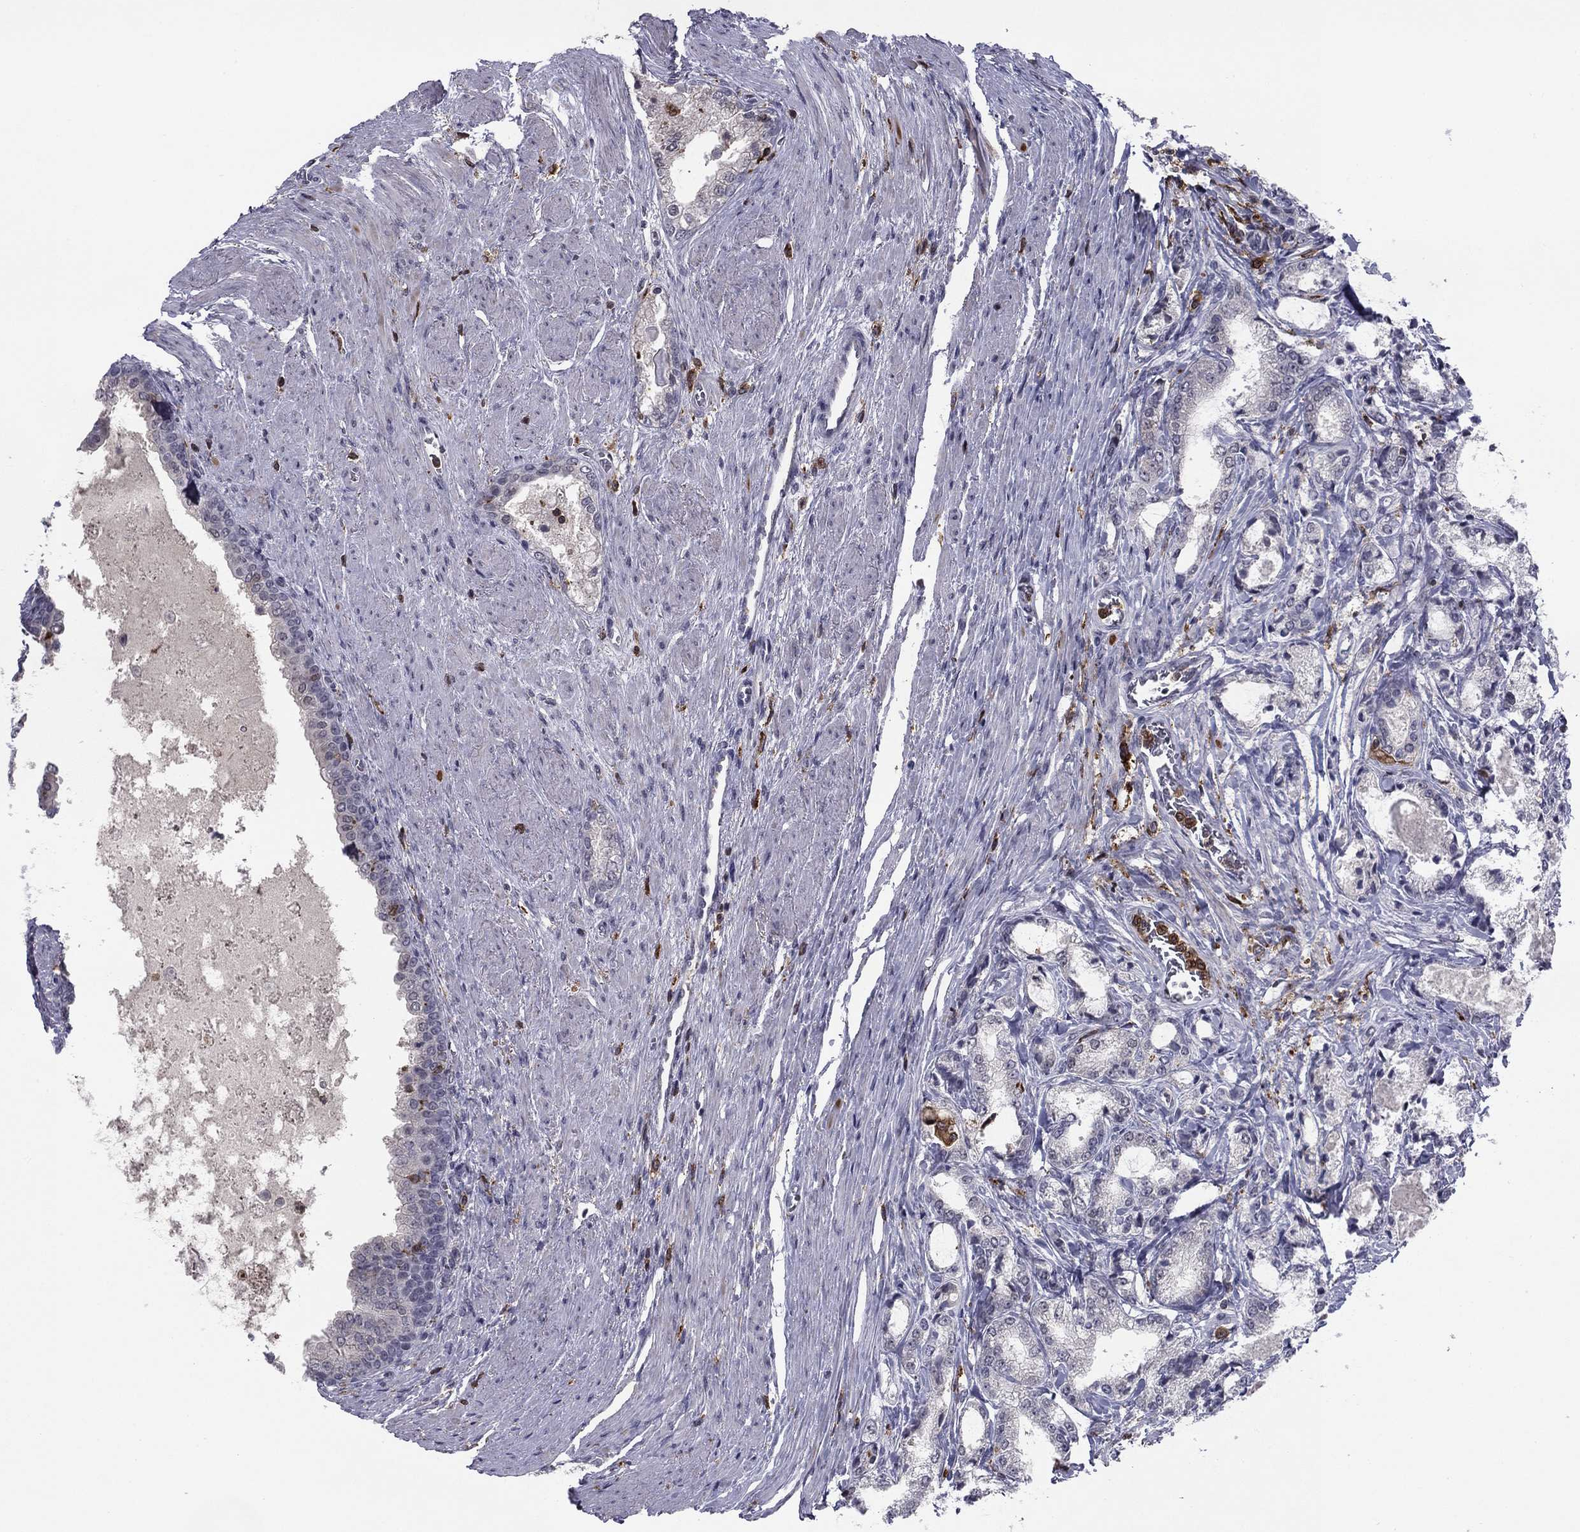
{"staining": {"intensity": "negative", "quantity": "none", "location": "none"}, "tissue": "prostate cancer", "cell_type": "Tumor cells", "image_type": "cancer", "snomed": [{"axis": "morphology", "description": "Adenocarcinoma, NOS"}, {"axis": "topography", "description": "Prostate and seminal vesicle, NOS"}, {"axis": "topography", "description": "Prostate"}], "caption": "High magnification brightfield microscopy of prostate adenocarcinoma stained with DAB (3,3'-diaminobenzidine) (brown) and counterstained with hematoxylin (blue): tumor cells show no significant staining. (DAB (3,3'-diaminobenzidine) IHC with hematoxylin counter stain).", "gene": "PLCB2", "patient": {"sex": "male", "age": 62}}